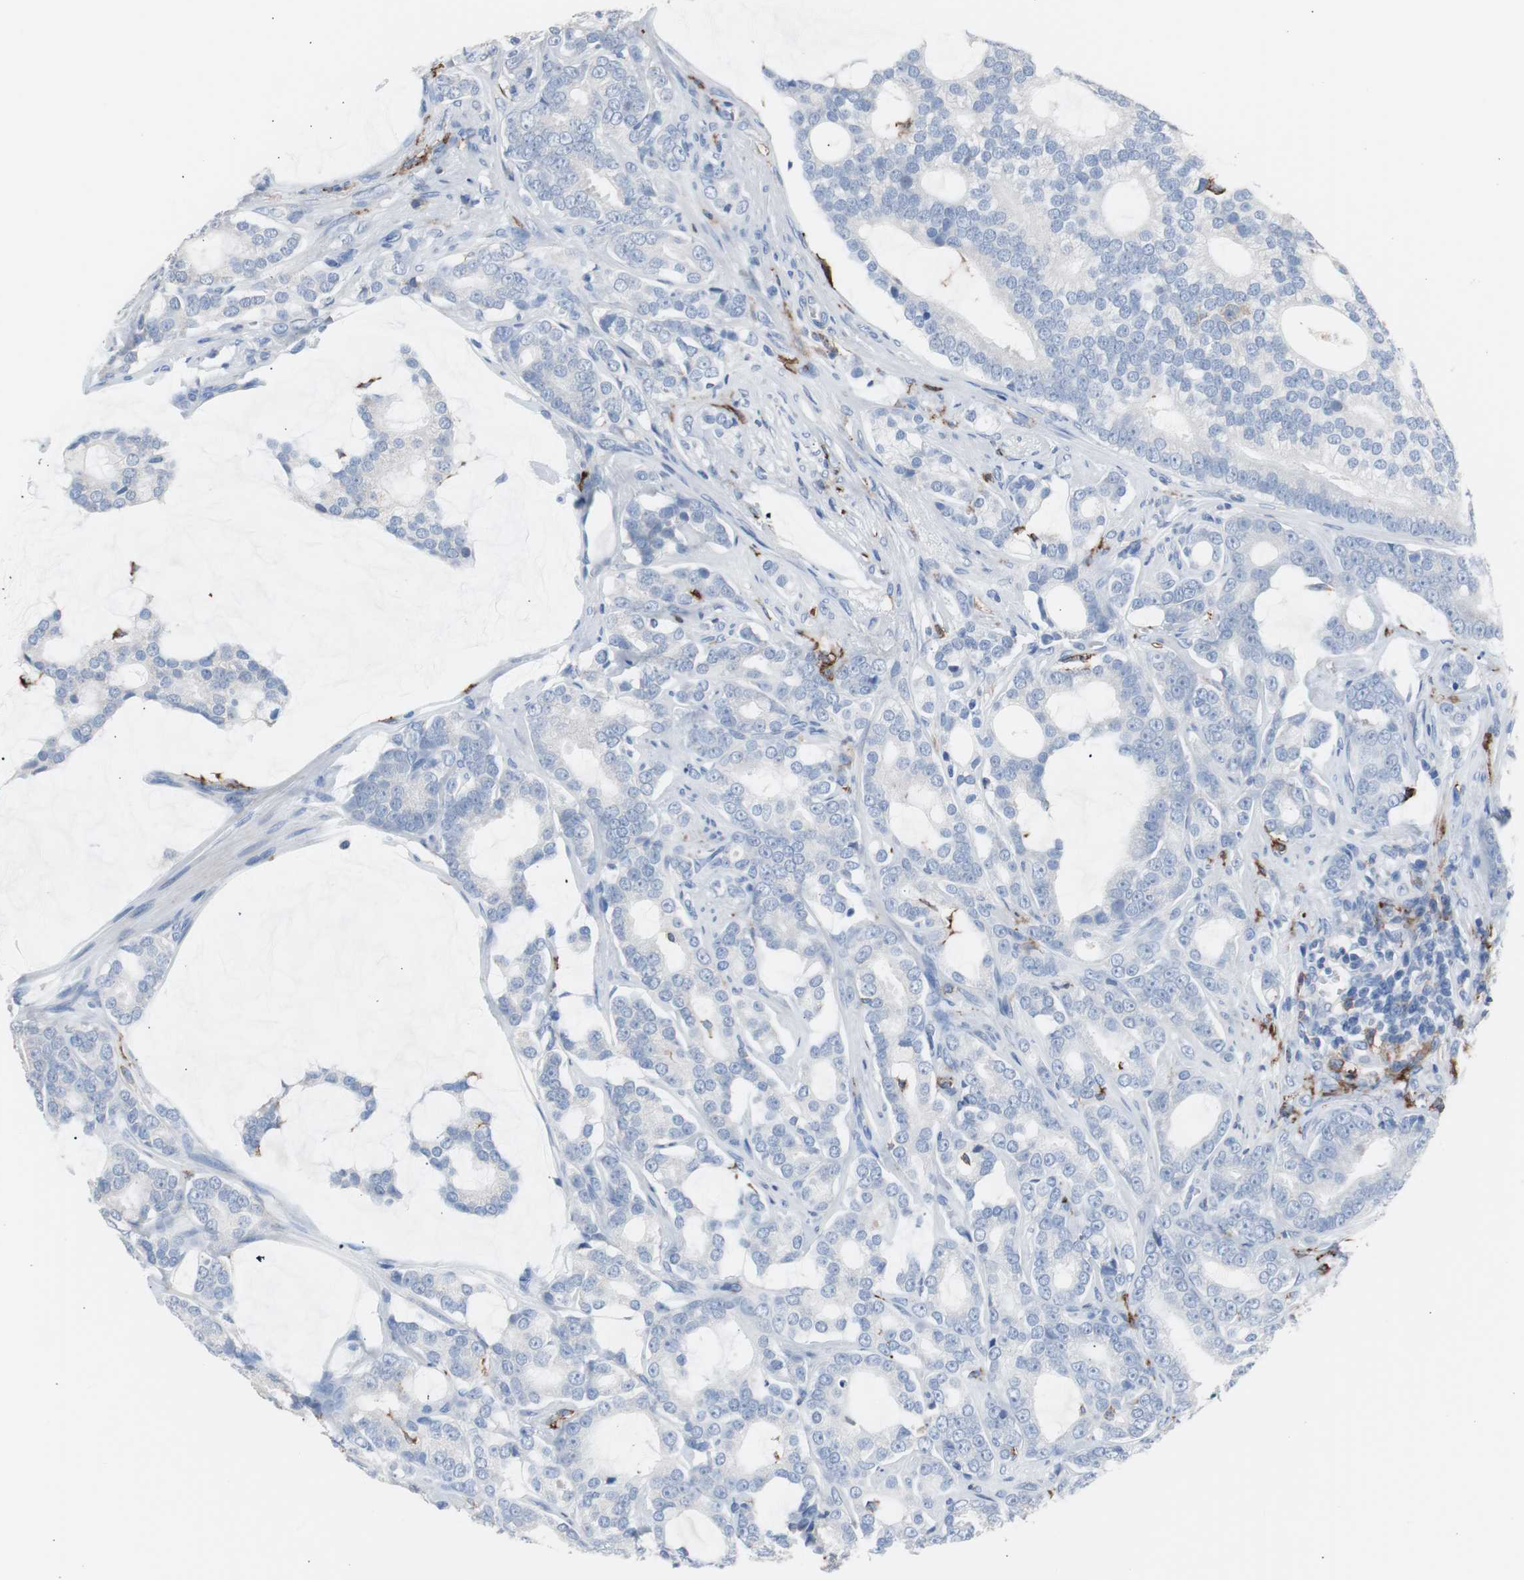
{"staining": {"intensity": "negative", "quantity": "none", "location": "none"}, "tissue": "prostate cancer", "cell_type": "Tumor cells", "image_type": "cancer", "snomed": [{"axis": "morphology", "description": "Adenocarcinoma, Low grade"}, {"axis": "topography", "description": "Prostate"}], "caption": "Tumor cells are negative for brown protein staining in prostate cancer (adenocarcinoma (low-grade)). (Stains: DAB (3,3'-diaminobenzidine) immunohistochemistry with hematoxylin counter stain, Microscopy: brightfield microscopy at high magnification).", "gene": "FCGR2B", "patient": {"sex": "male", "age": 58}}